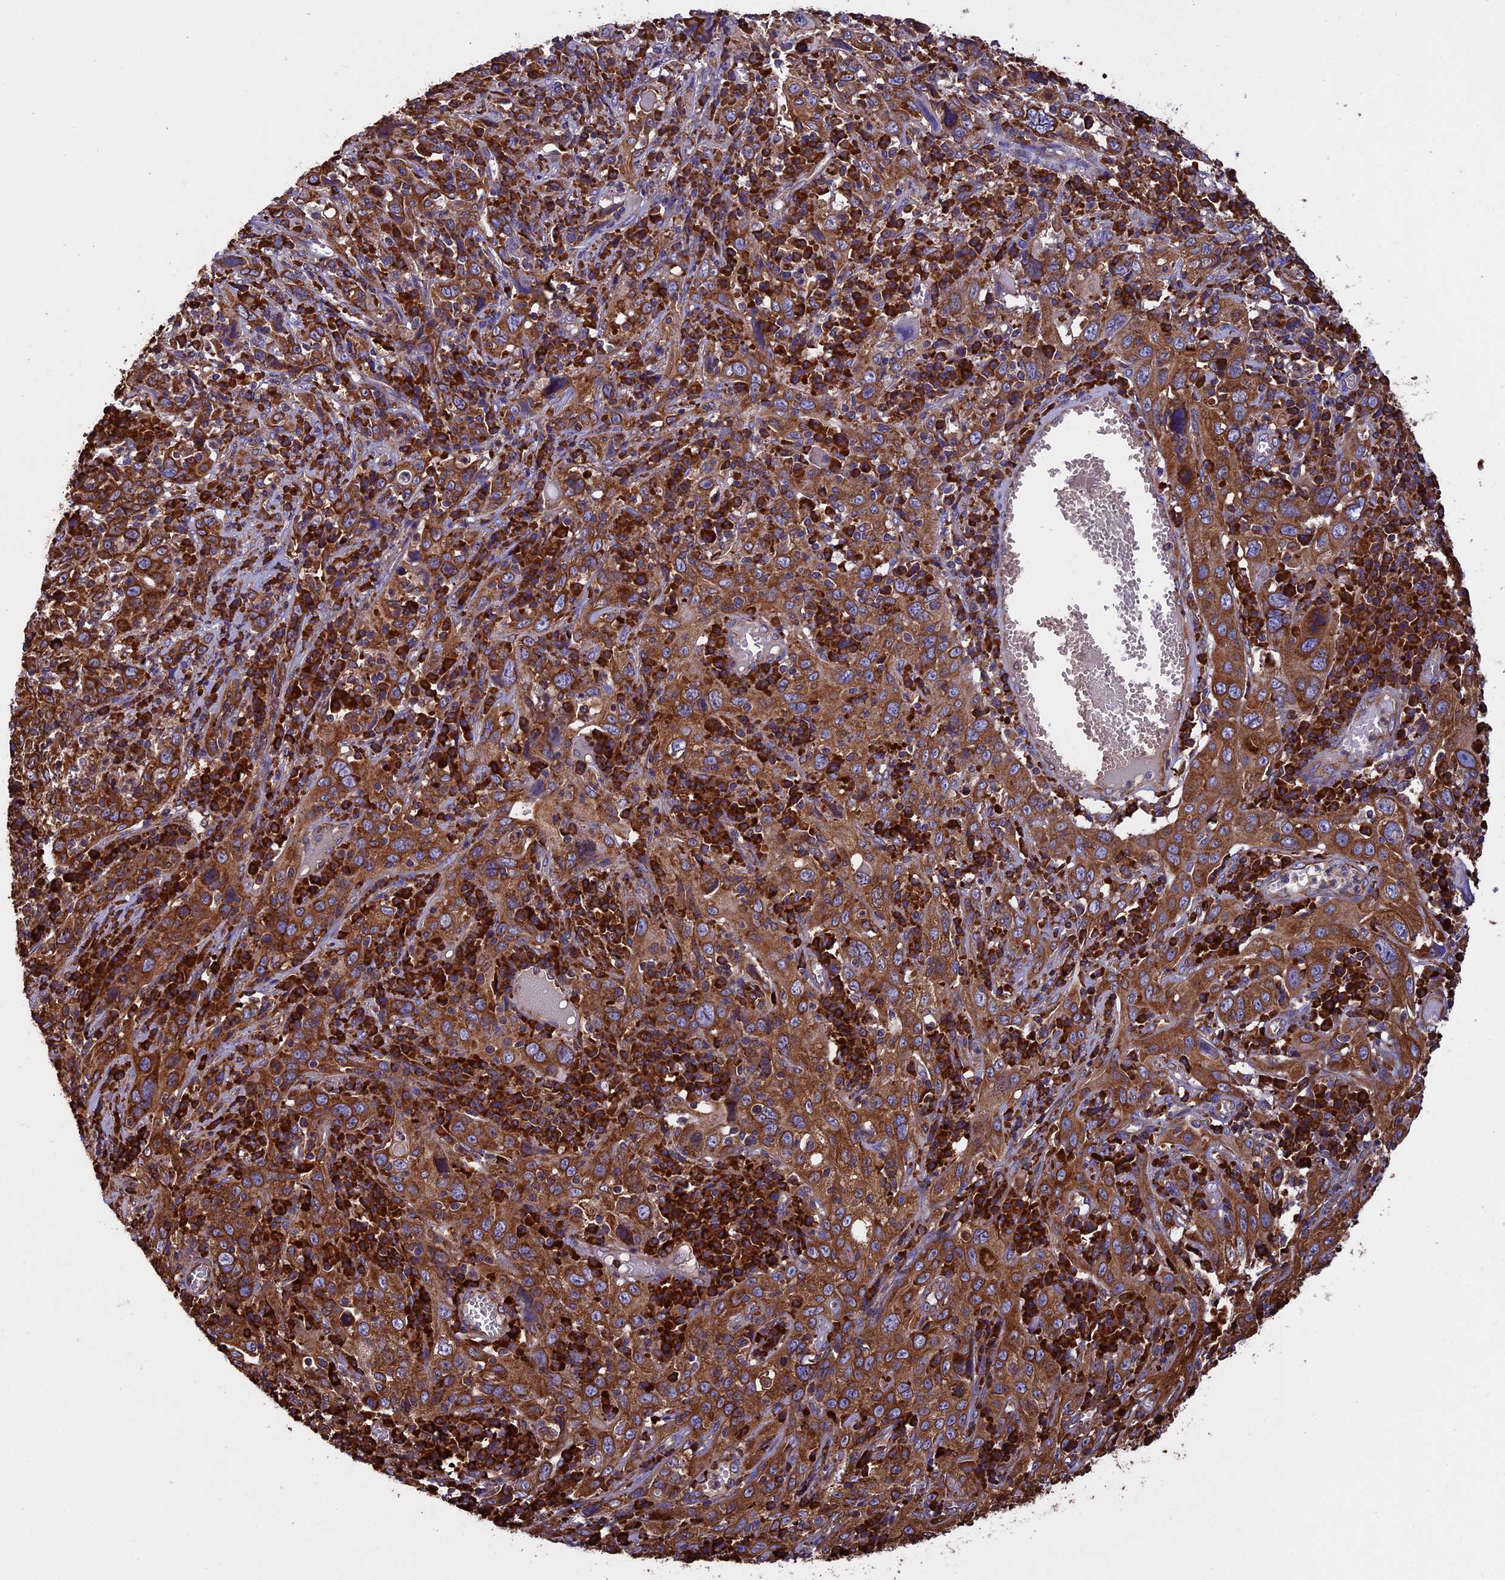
{"staining": {"intensity": "strong", "quantity": ">75%", "location": "cytoplasmic/membranous"}, "tissue": "cervical cancer", "cell_type": "Tumor cells", "image_type": "cancer", "snomed": [{"axis": "morphology", "description": "Squamous cell carcinoma, NOS"}, {"axis": "topography", "description": "Cervix"}], "caption": "Human squamous cell carcinoma (cervical) stained with a protein marker shows strong staining in tumor cells.", "gene": "BTBD3", "patient": {"sex": "female", "age": 46}}